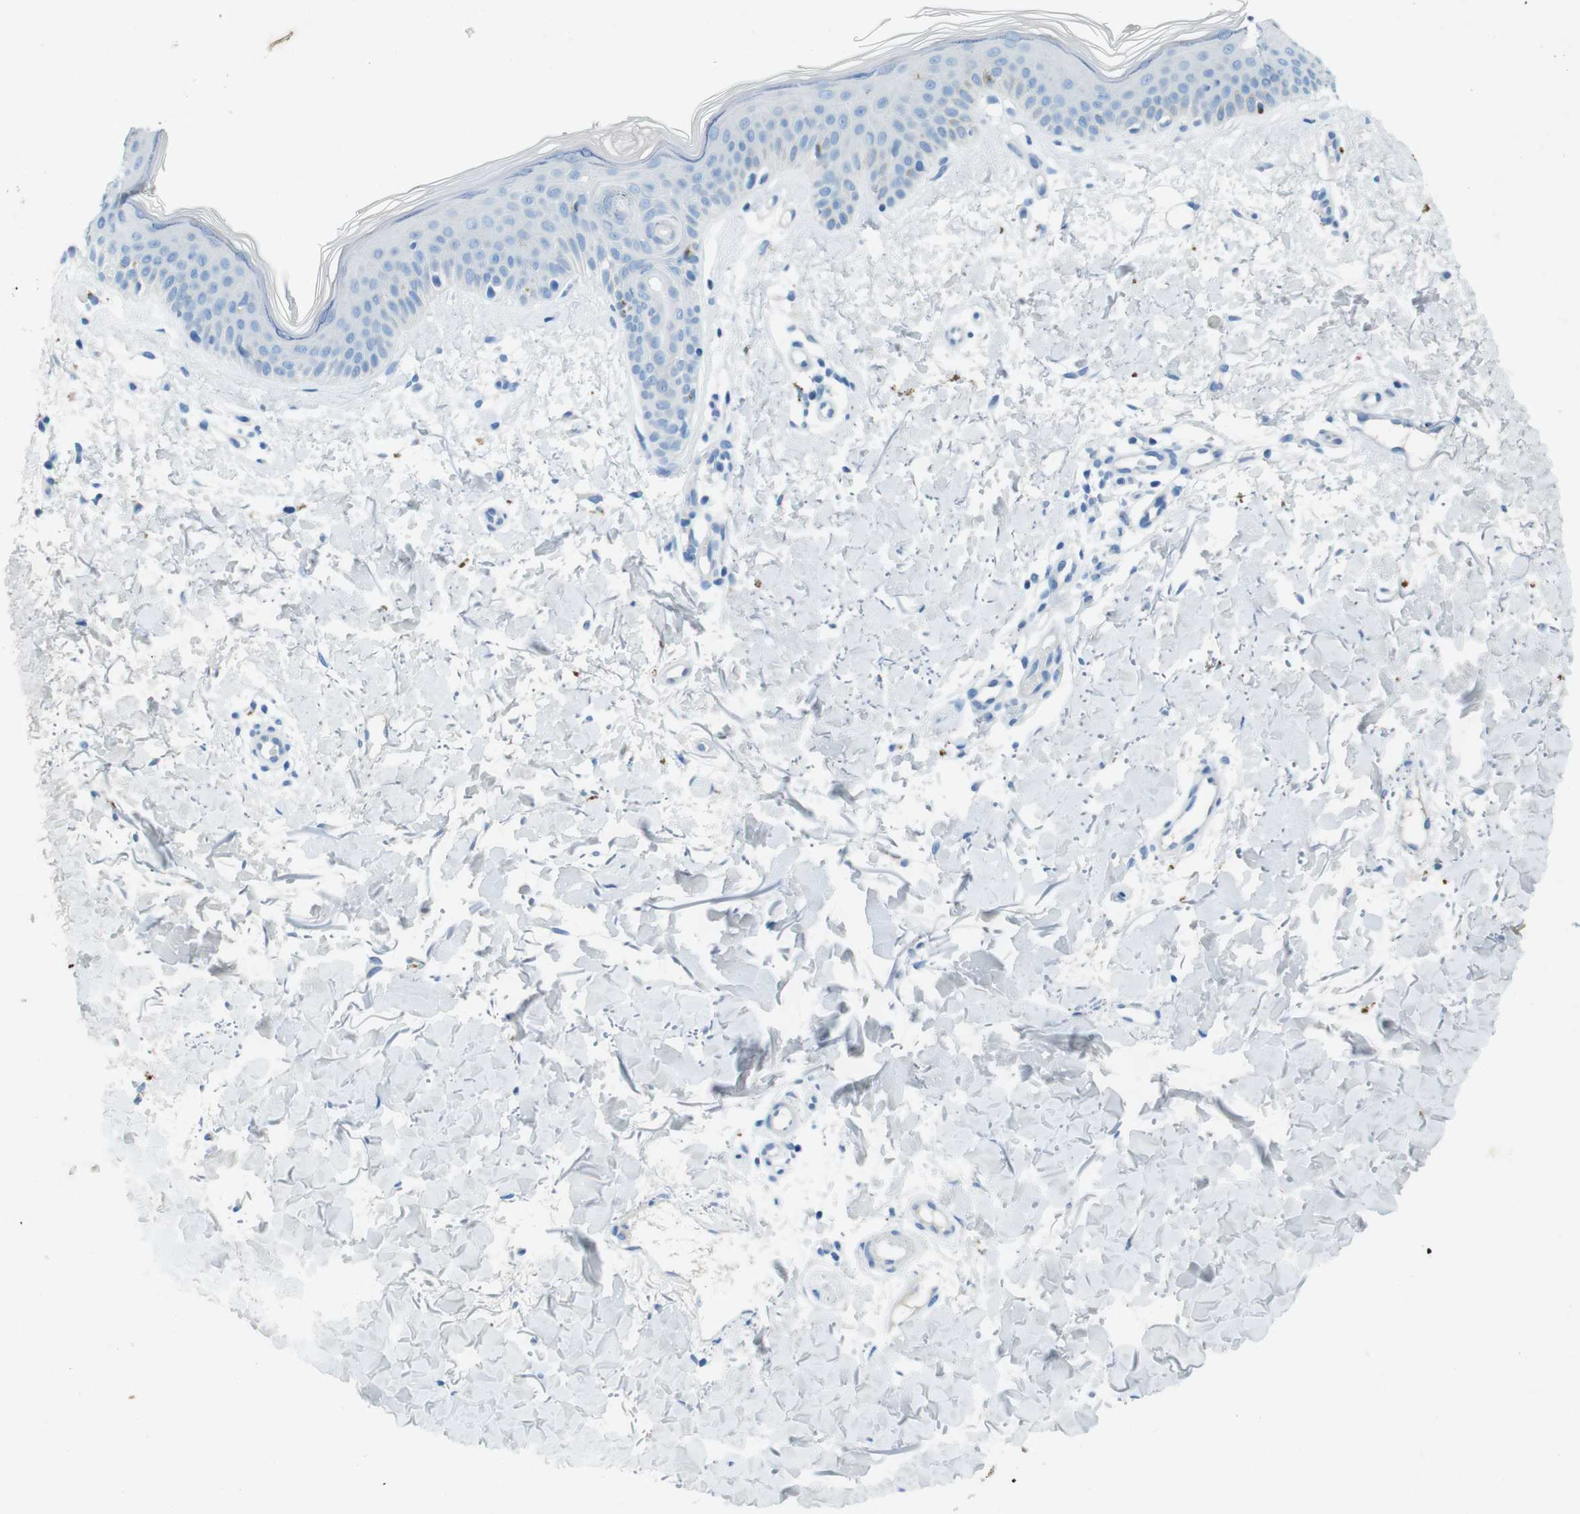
{"staining": {"intensity": "negative", "quantity": "none", "location": "none"}, "tissue": "skin", "cell_type": "Fibroblasts", "image_type": "normal", "snomed": [{"axis": "morphology", "description": "Normal tissue, NOS"}, {"axis": "topography", "description": "Skin"}], "caption": "Protein analysis of benign skin demonstrates no significant positivity in fibroblasts.", "gene": "CD320", "patient": {"sex": "female", "age": 56}}